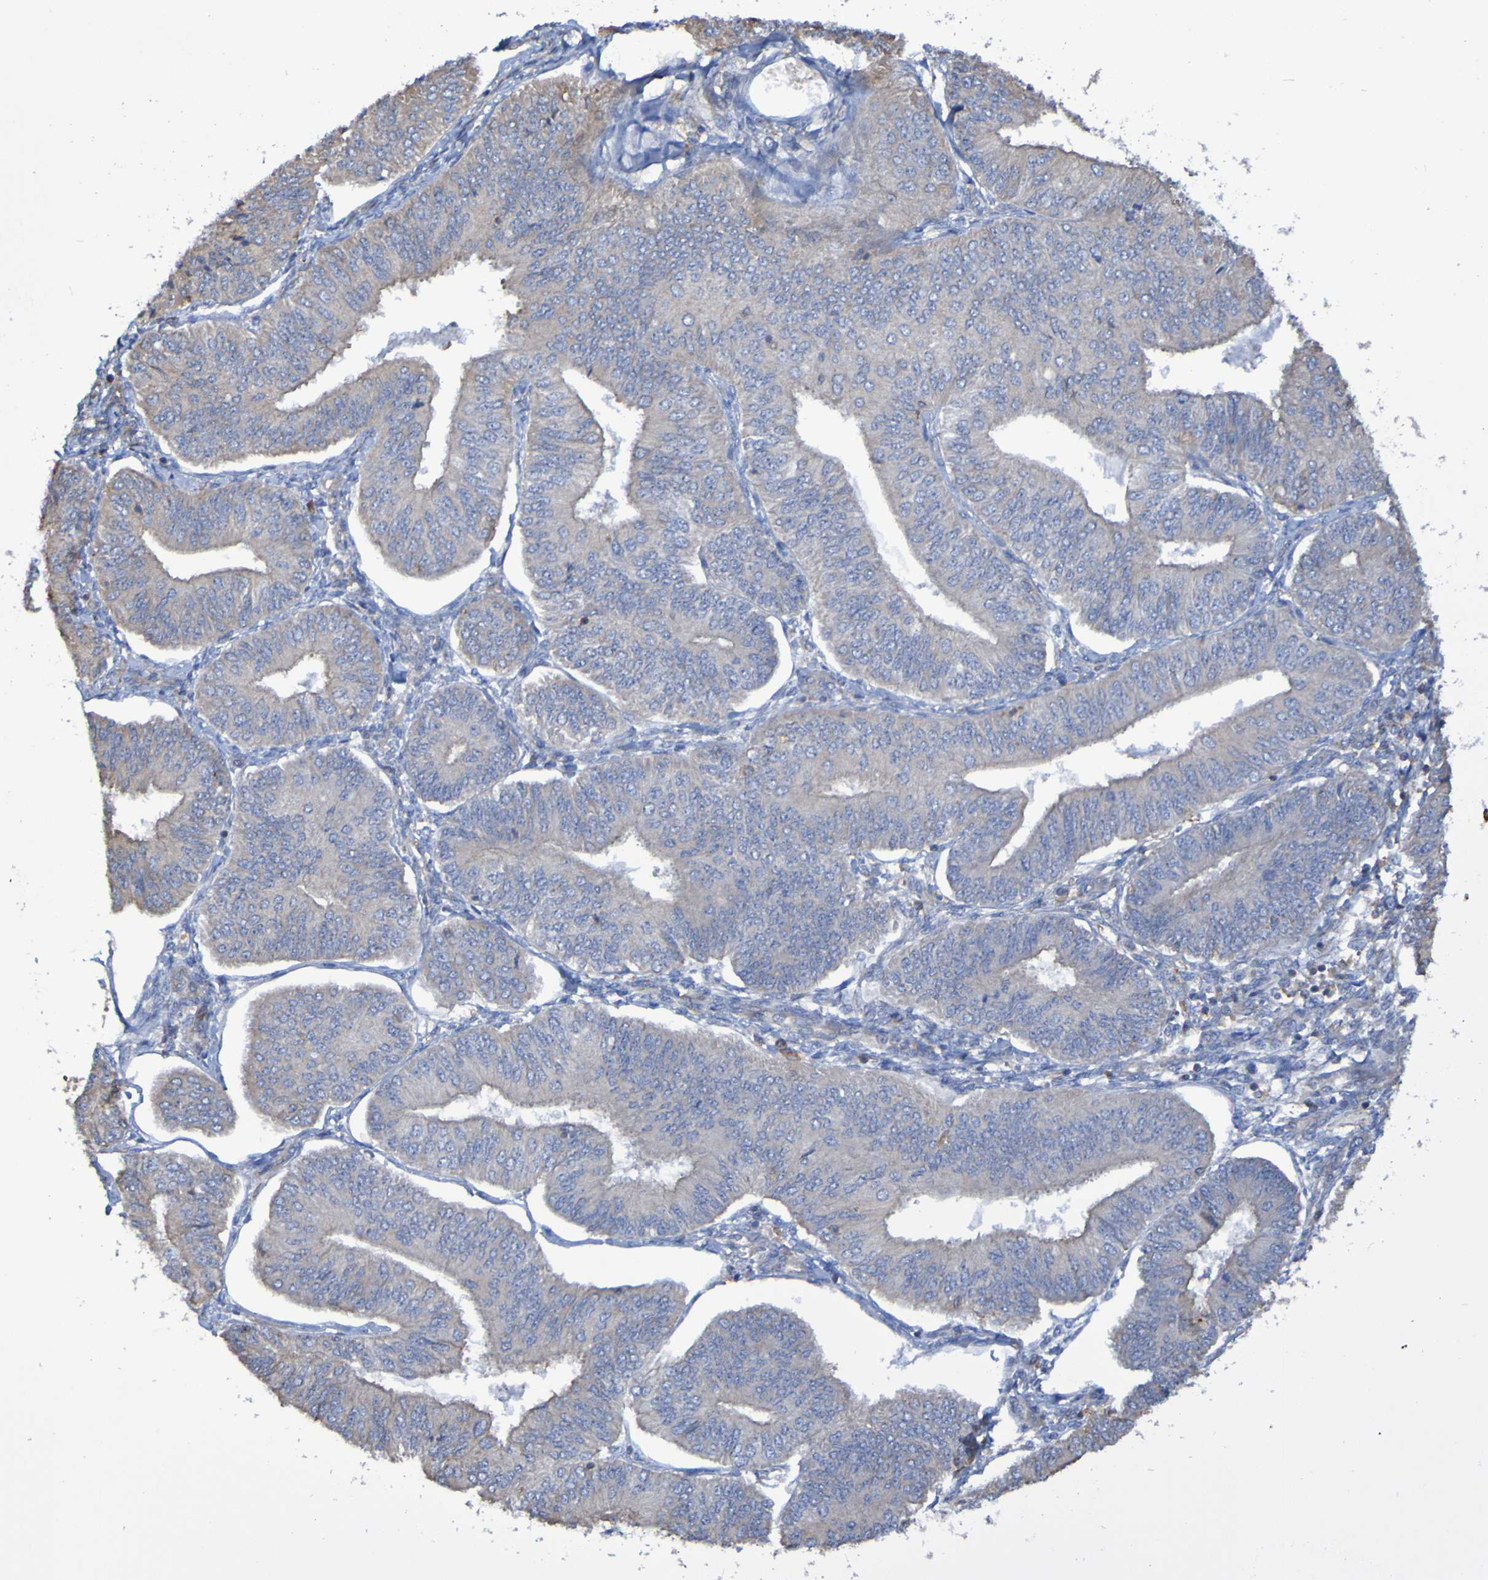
{"staining": {"intensity": "weak", "quantity": "<25%", "location": "cytoplasmic/membranous"}, "tissue": "endometrial cancer", "cell_type": "Tumor cells", "image_type": "cancer", "snomed": [{"axis": "morphology", "description": "Adenocarcinoma, NOS"}, {"axis": "topography", "description": "Endometrium"}], "caption": "Immunohistochemistry (IHC) image of endometrial cancer (adenocarcinoma) stained for a protein (brown), which displays no expression in tumor cells.", "gene": "SYNJ1", "patient": {"sex": "female", "age": 58}}